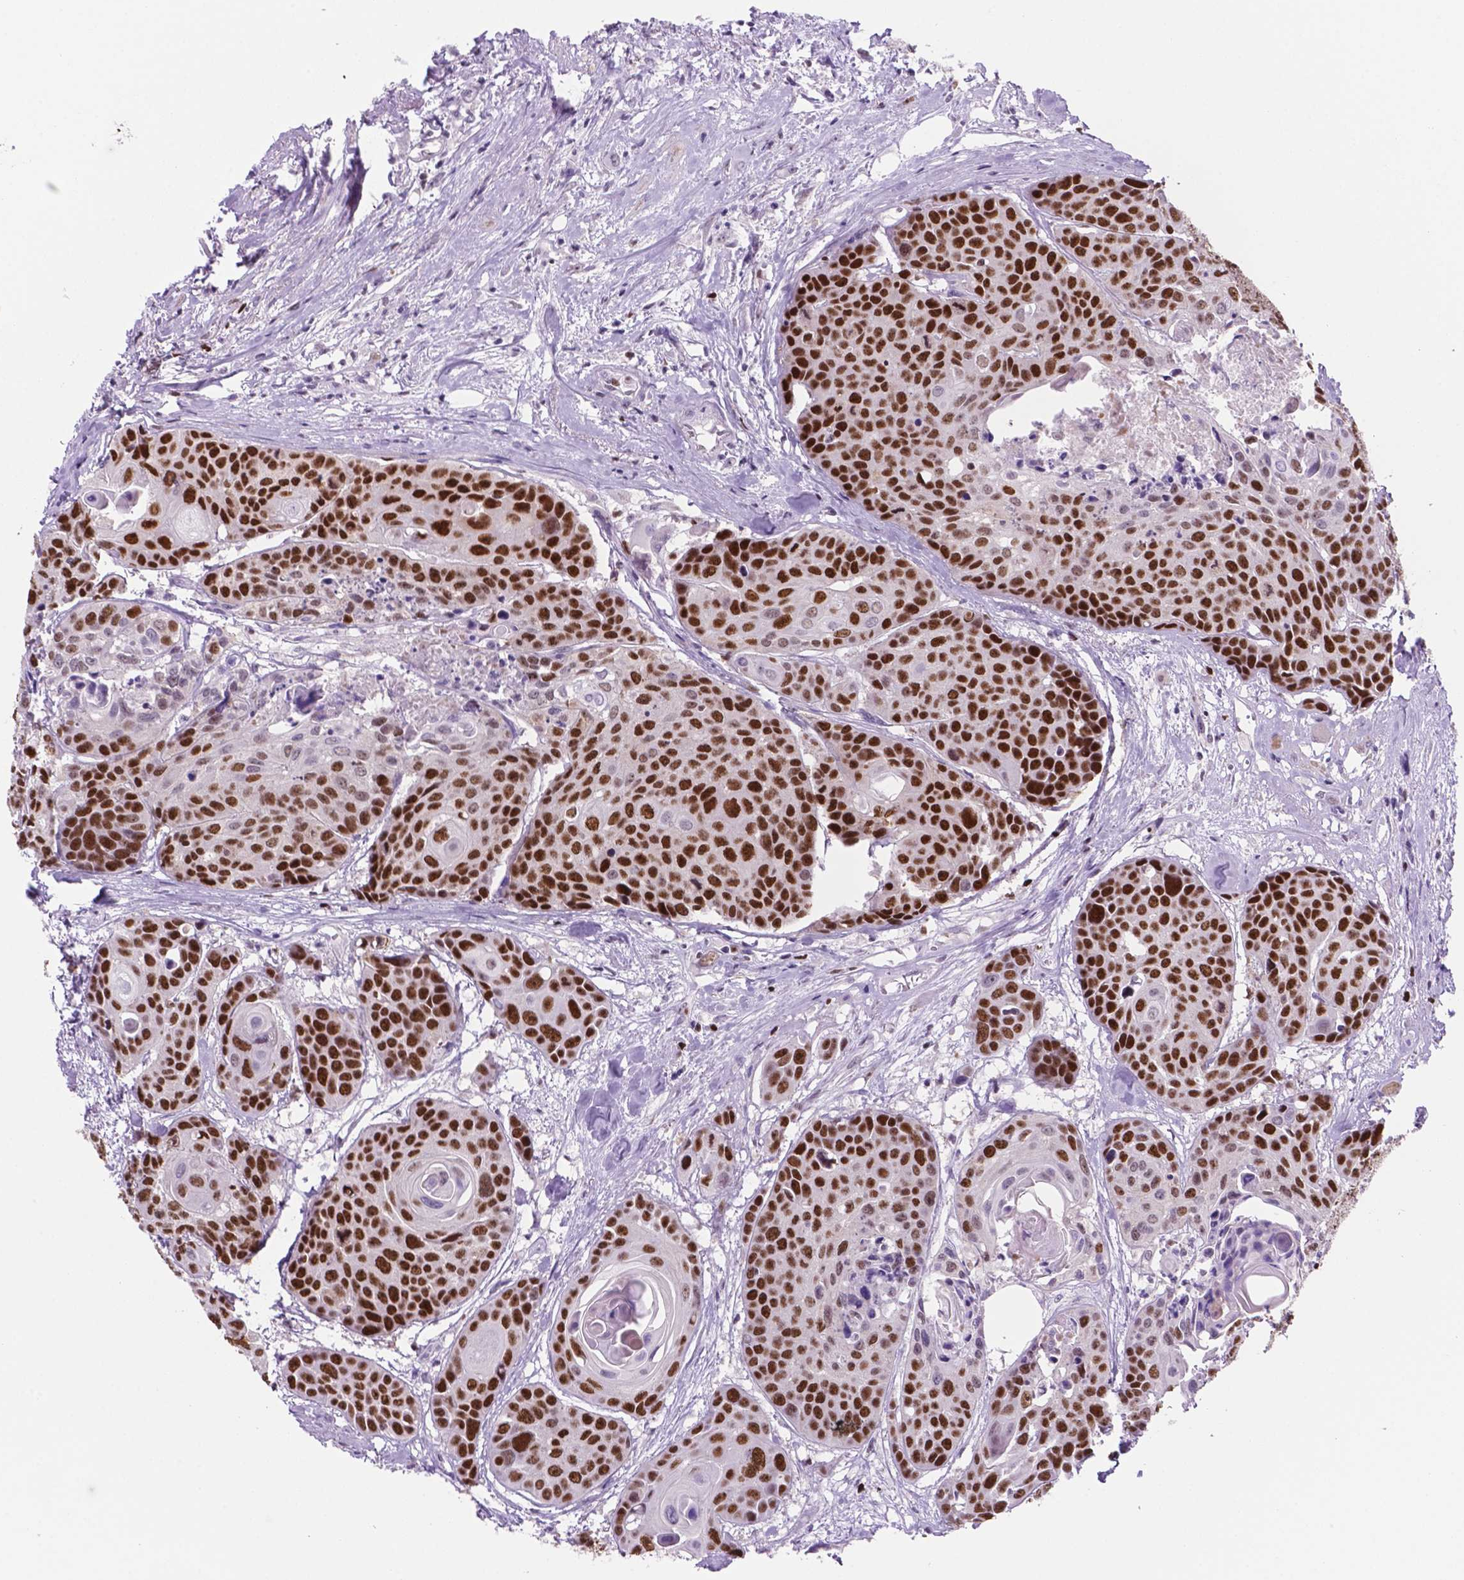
{"staining": {"intensity": "strong", "quantity": ">75%", "location": "nuclear"}, "tissue": "head and neck cancer", "cell_type": "Tumor cells", "image_type": "cancer", "snomed": [{"axis": "morphology", "description": "Squamous cell carcinoma, NOS"}, {"axis": "topography", "description": "Oral tissue"}, {"axis": "topography", "description": "Head-Neck"}], "caption": "A high-resolution micrograph shows immunohistochemistry (IHC) staining of squamous cell carcinoma (head and neck), which demonstrates strong nuclear positivity in about >75% of tumor cells.", "gene": "NCAPH2", "patient": {"sex": "male", "age": 56}}